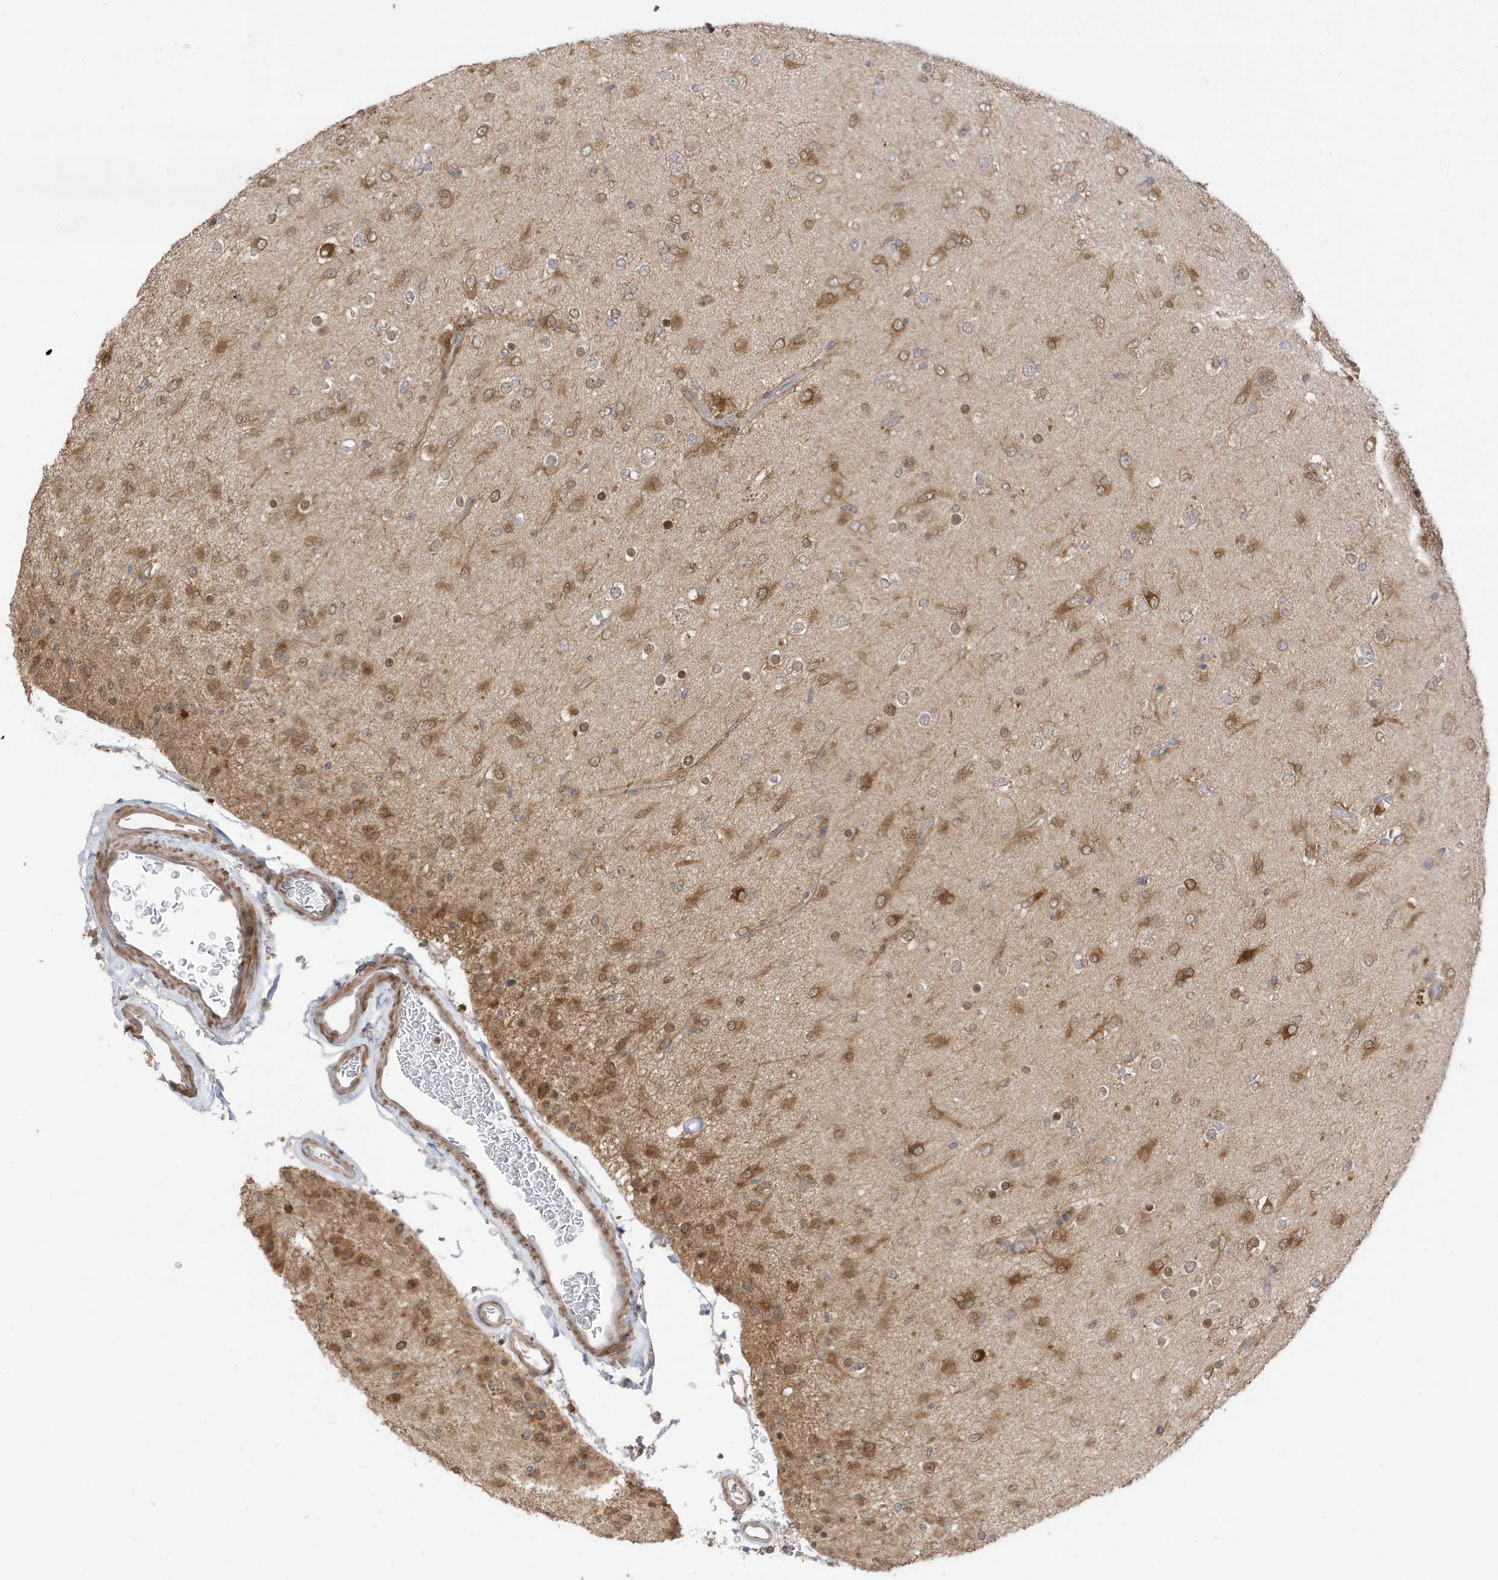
{"staining": {"intensity": "moderate", "quantity": ">75%", "location": "cytoplasmic/membranous"}, "tissue": "glioma", "cell_type": "Tumor cells", "image_type": "cancer", "snomed": [{"axis": "morphology", "description": "Glioma, malignant, Low grade"}, {"axis": "topography", "description": "Brain"}], "caption": "Immunohistochemistry (IHC) staining of glioma, which exhibits medium levels of moderate cytoplasmic/membranous positivity in approximately >75% of tumor cells indicating moderate cytoplasmic/membranous protein staining. The staining was performed using DAB (3,3'-diaminobenzidine) (brown) for protein detection and nuclei were counterstained in hematoxylin (blue).", "gene": "TAB3", "patient": {"sex": "male", "age": 65}}